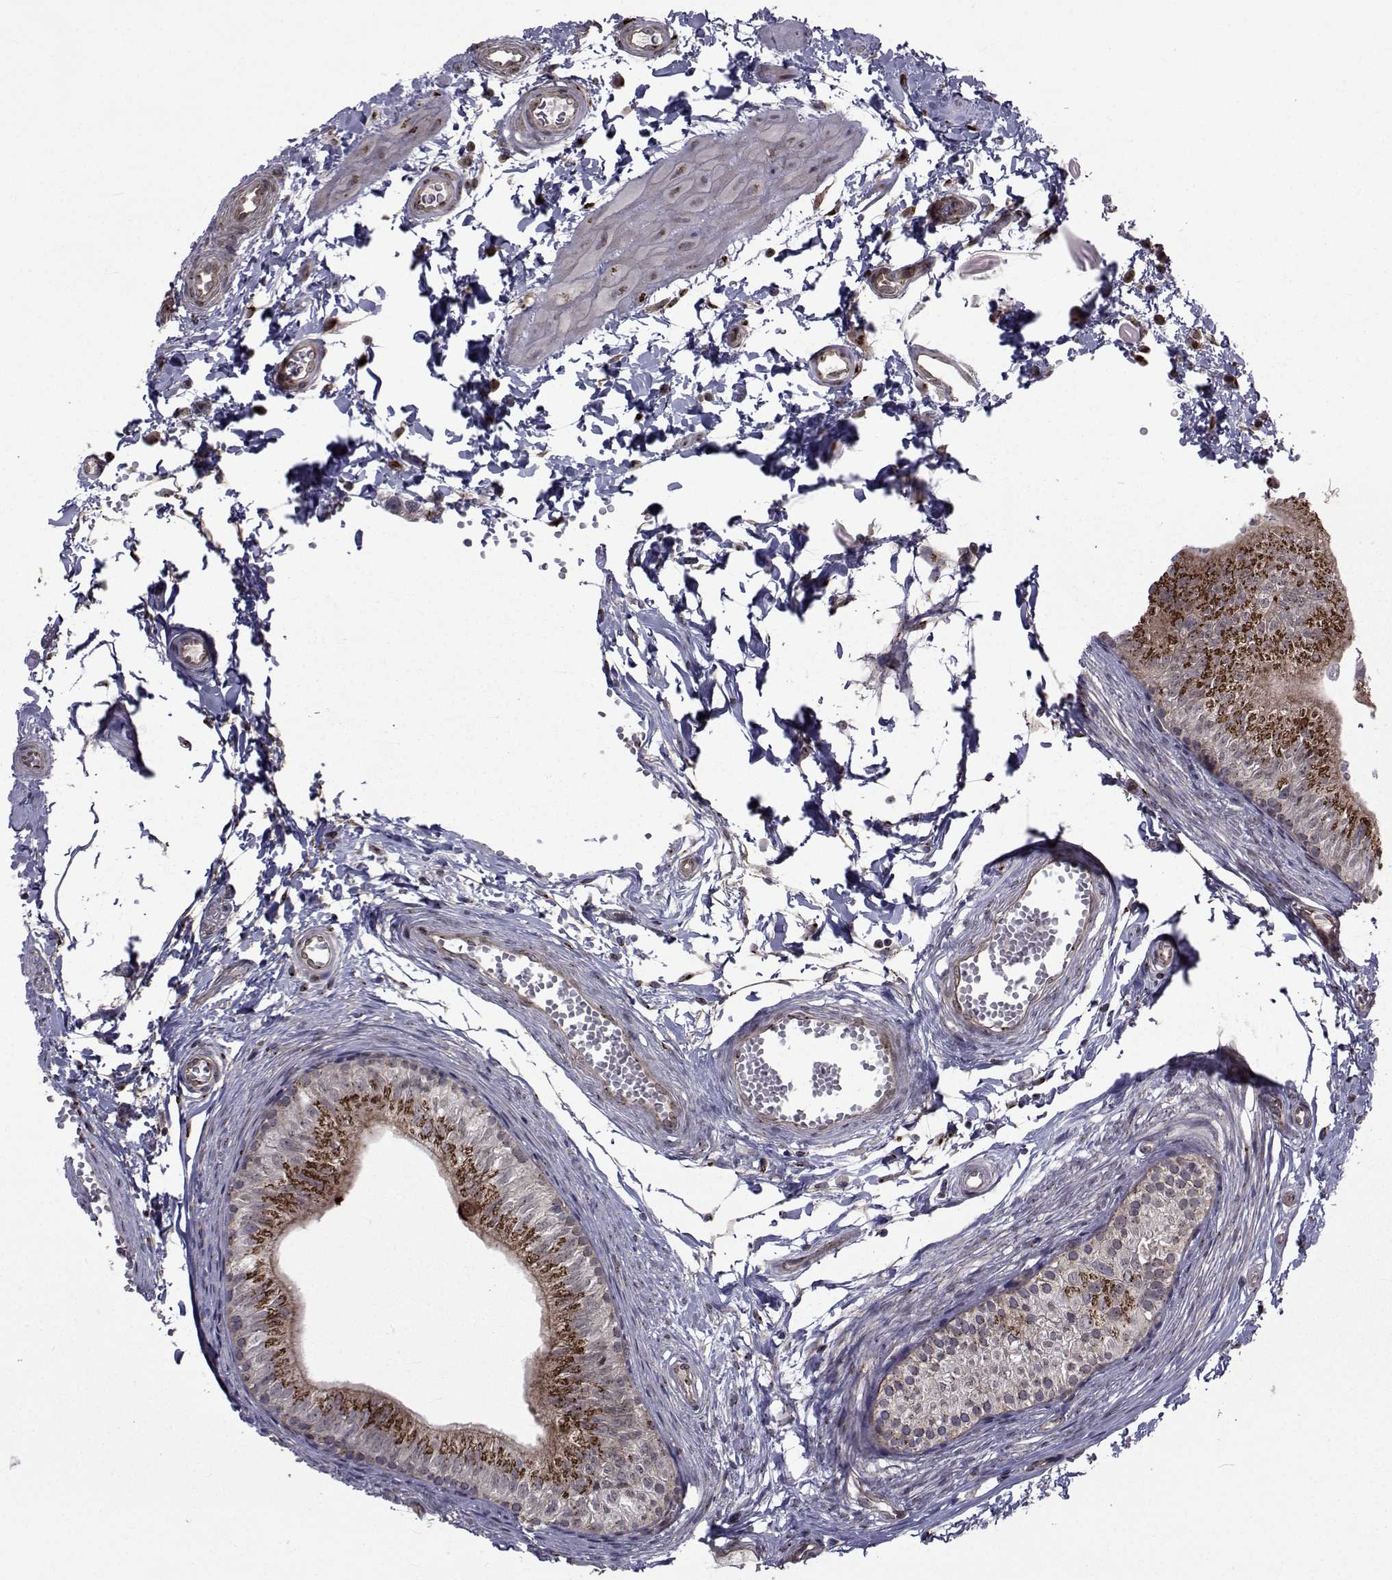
{"staining": {"intensity": "strong", "quantity": "25%-75%", "location": "cytoplasmic/membranous"}, "tissue": "epididymis", "cell_type": "Glandular cells", "image_type": "normal", "snomed": [{"axis": "morphology", "description": "Normal tissue, NOS"}, {"axis": "topography", "description": "Epididymis"}], "caption": "Epididymis stained with immunohistochemistry (IHC) reveals strong cytoplasmic/membranous staining in about 25%-75% of glandular cells. The staining was performed using DAB to visualize the protein expression in brown, while the nuclei were stained in blue with hematoxylin (Magnification: 20x).", "gene": "ATP6V1C2", "patient": {"sex": "male", "age": 22}}